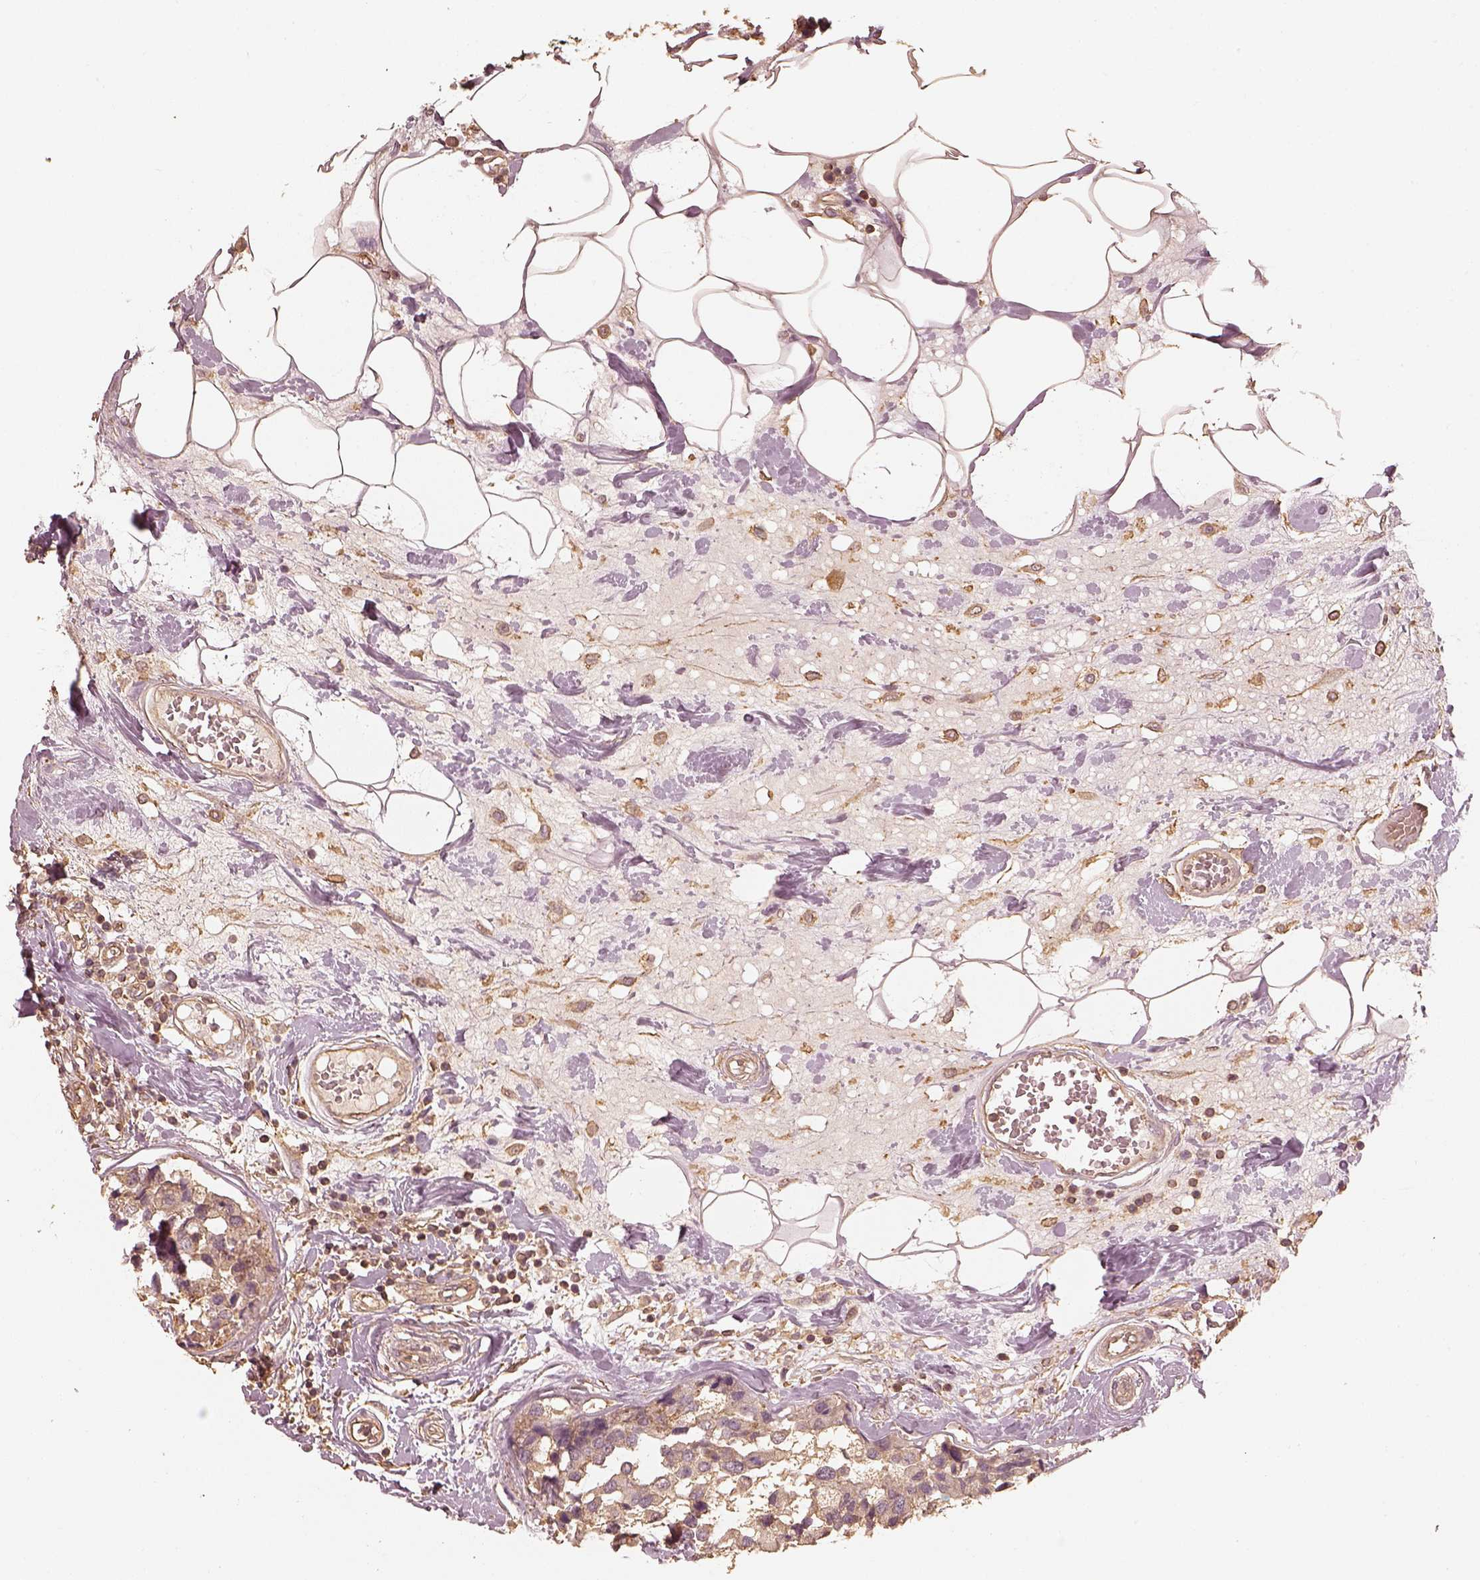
{"staining": {"intensity": "moderate", "quantity": "25%-75%", "location": "cytoplasmic/membranous"}, "tissue": "breast cancer", "cell_type": "Tumor cells", "image_type": "cancer", "snomed": [{"axis": "morphology", "description": "Lobular carcinoma"}, {"axis": "topography", "description": "Breast"}], "caption": "Breast lobular carcinoma stained with immunohistochemistry exhibits moderate cytoplasmic/membranous positivity in approximately 25%-75% of tumor cells. The staining was performed using DAB (3,3'-diaminobenzidine) to visualize the protein expression in brown, while the nuclei were stained in blue with hematoxylin (Magnification: 20x).", "gene": "WDR7", "patient": {"sex": "female", "age": 59}}